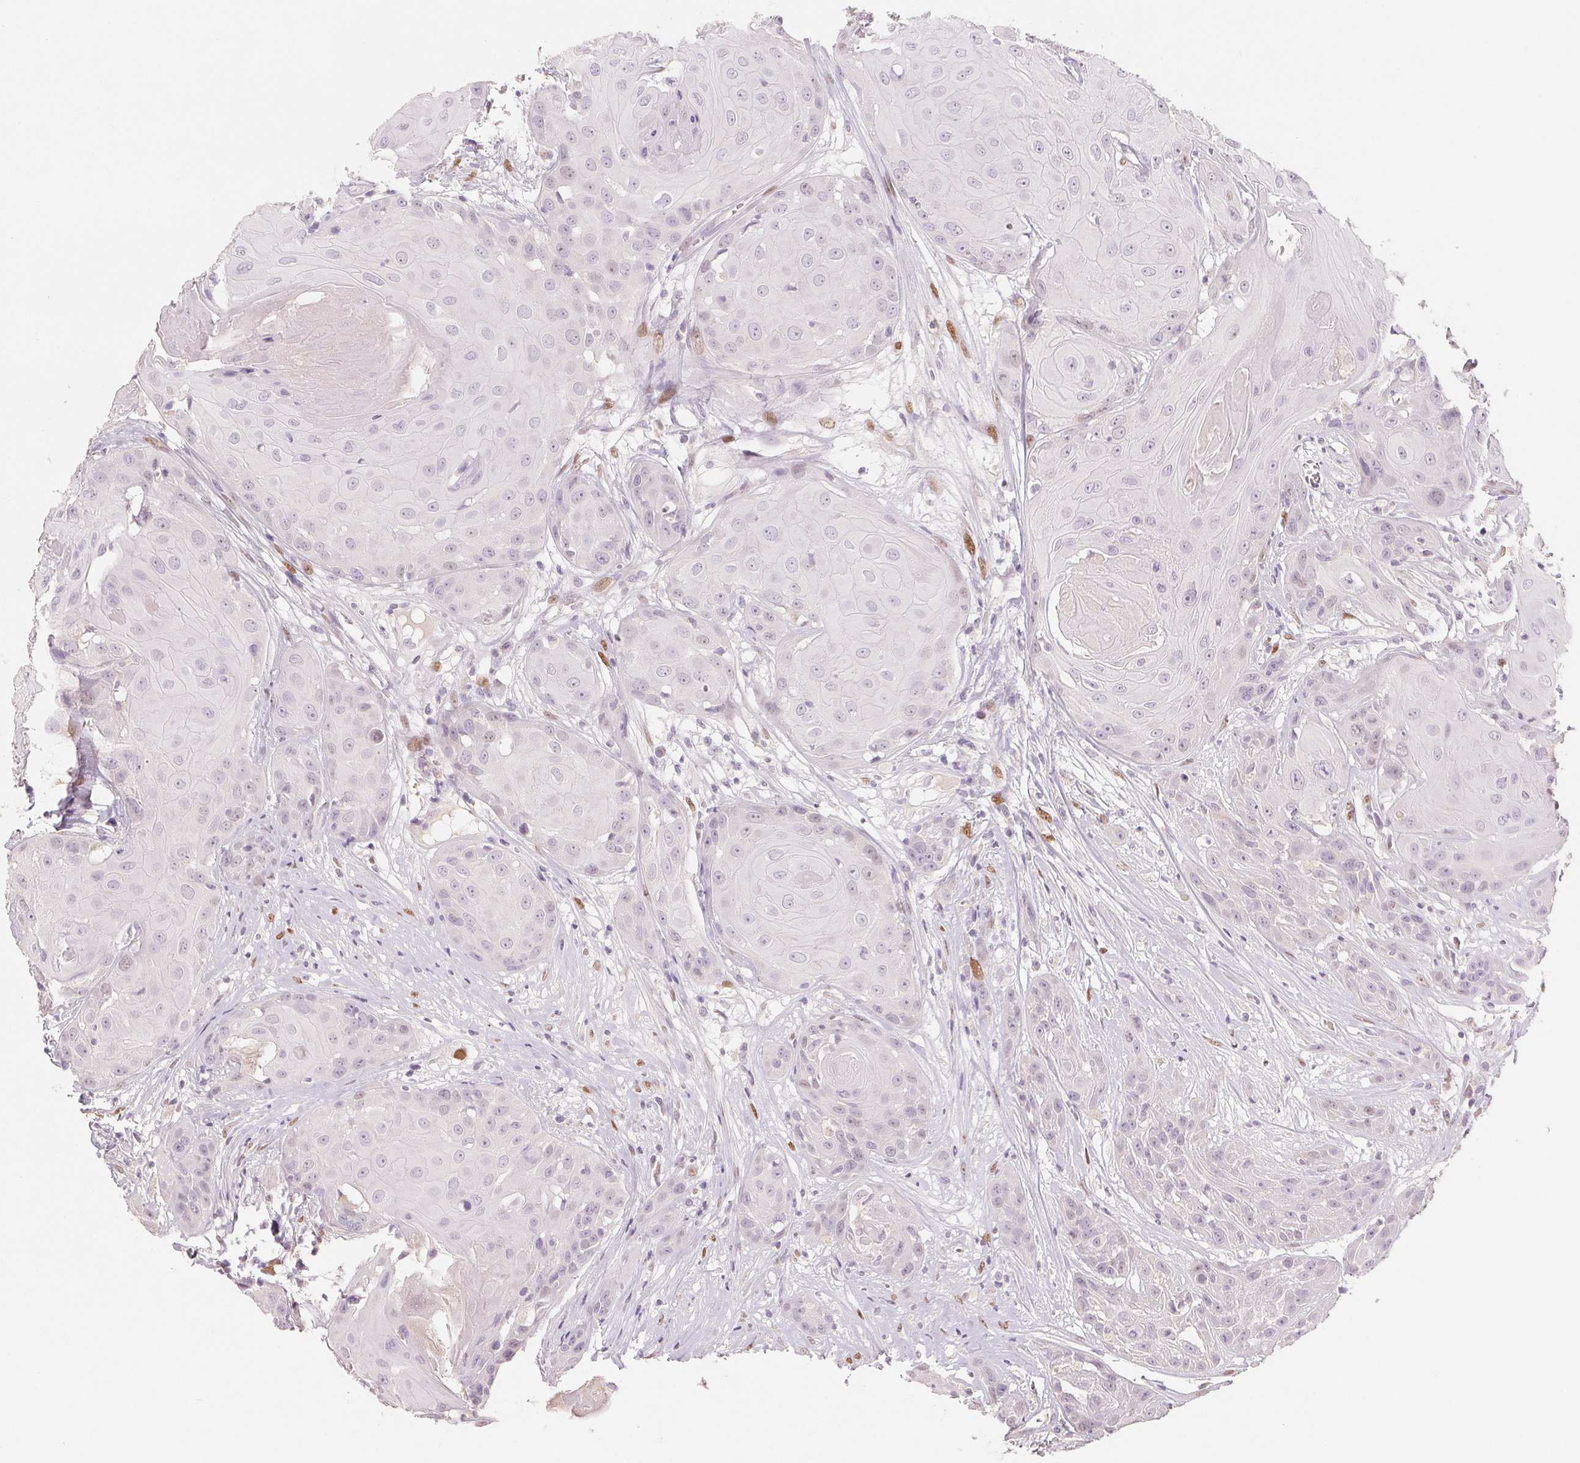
{"staining": {"intensity": "negative", "quantity": "none", "location": "none"}, "tissue": "head and neck cancer", "cell_type": "Tumor cells", "image_type": "cancer", "snomed": [{"axis": "morphology", "description": "Squamous cell carcinoma, NOS"}, {"axis": "topography", "description": "Skin"}, {"axis": "topography", "description": "Head-Neck"}], "caption": "An IHC micrograph of head and neck squamous cell carcinoma is shown. There is no staining in tumor cells of head and neck squamous cell carcinoma.", "gene": "SMARCD3", "patient": {"sex": "male", "age": 80}}